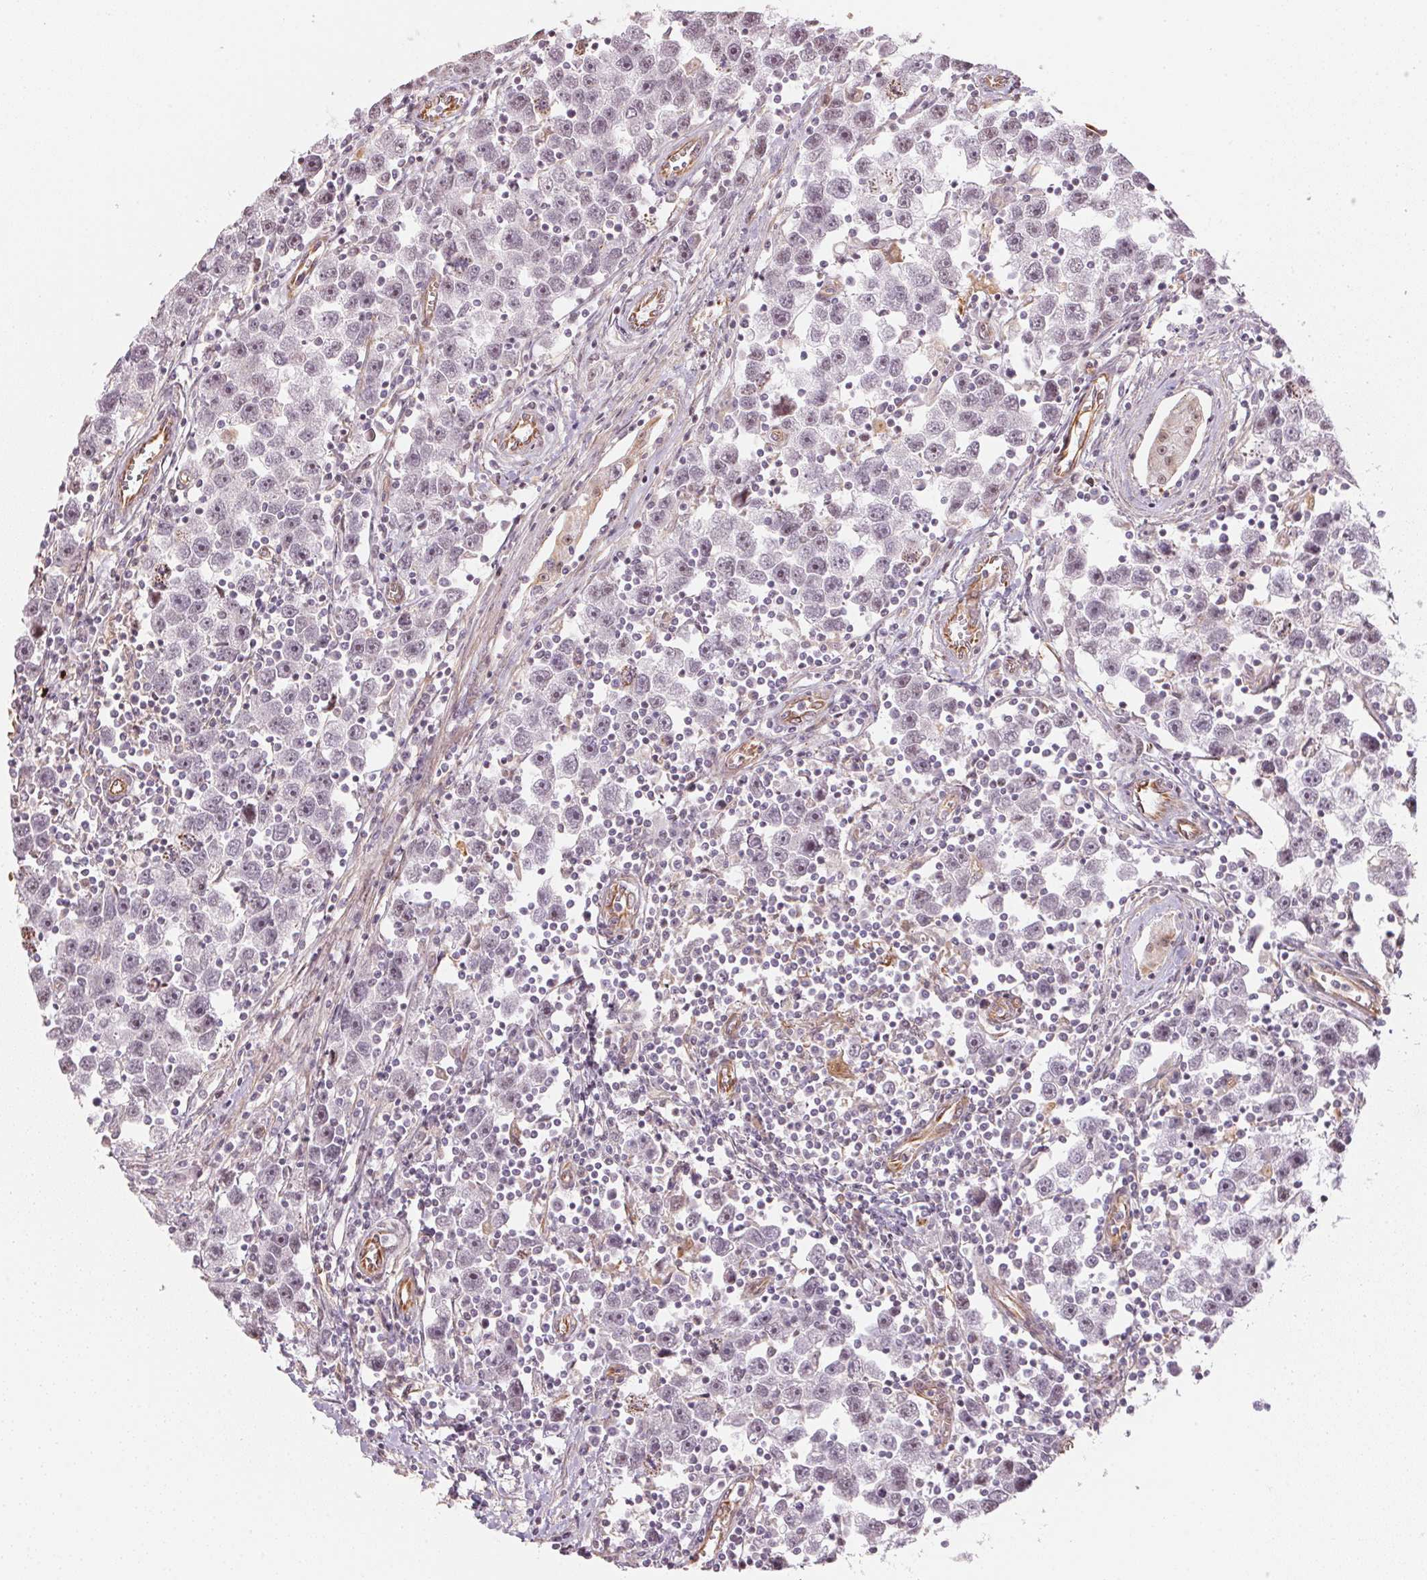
{"staining": {"intensity": "weak", "quantity": "<25%", "location": "nuclear"}, "tissue": "testis cancer", "cell_type": "Tumor cells", "image_type": "cancer", "snomed": [{"axis": "morphology", "description": "Seminoma, NOS"}, {"axis": "topography", "description": "Testis"}], "caption": "Immunohistochemical staining of human testis cancer (seminoma) reveals no significant expression in tumor cells.", "gene": "FOXR2", "patient": {"sex": "male", "age": 30}}